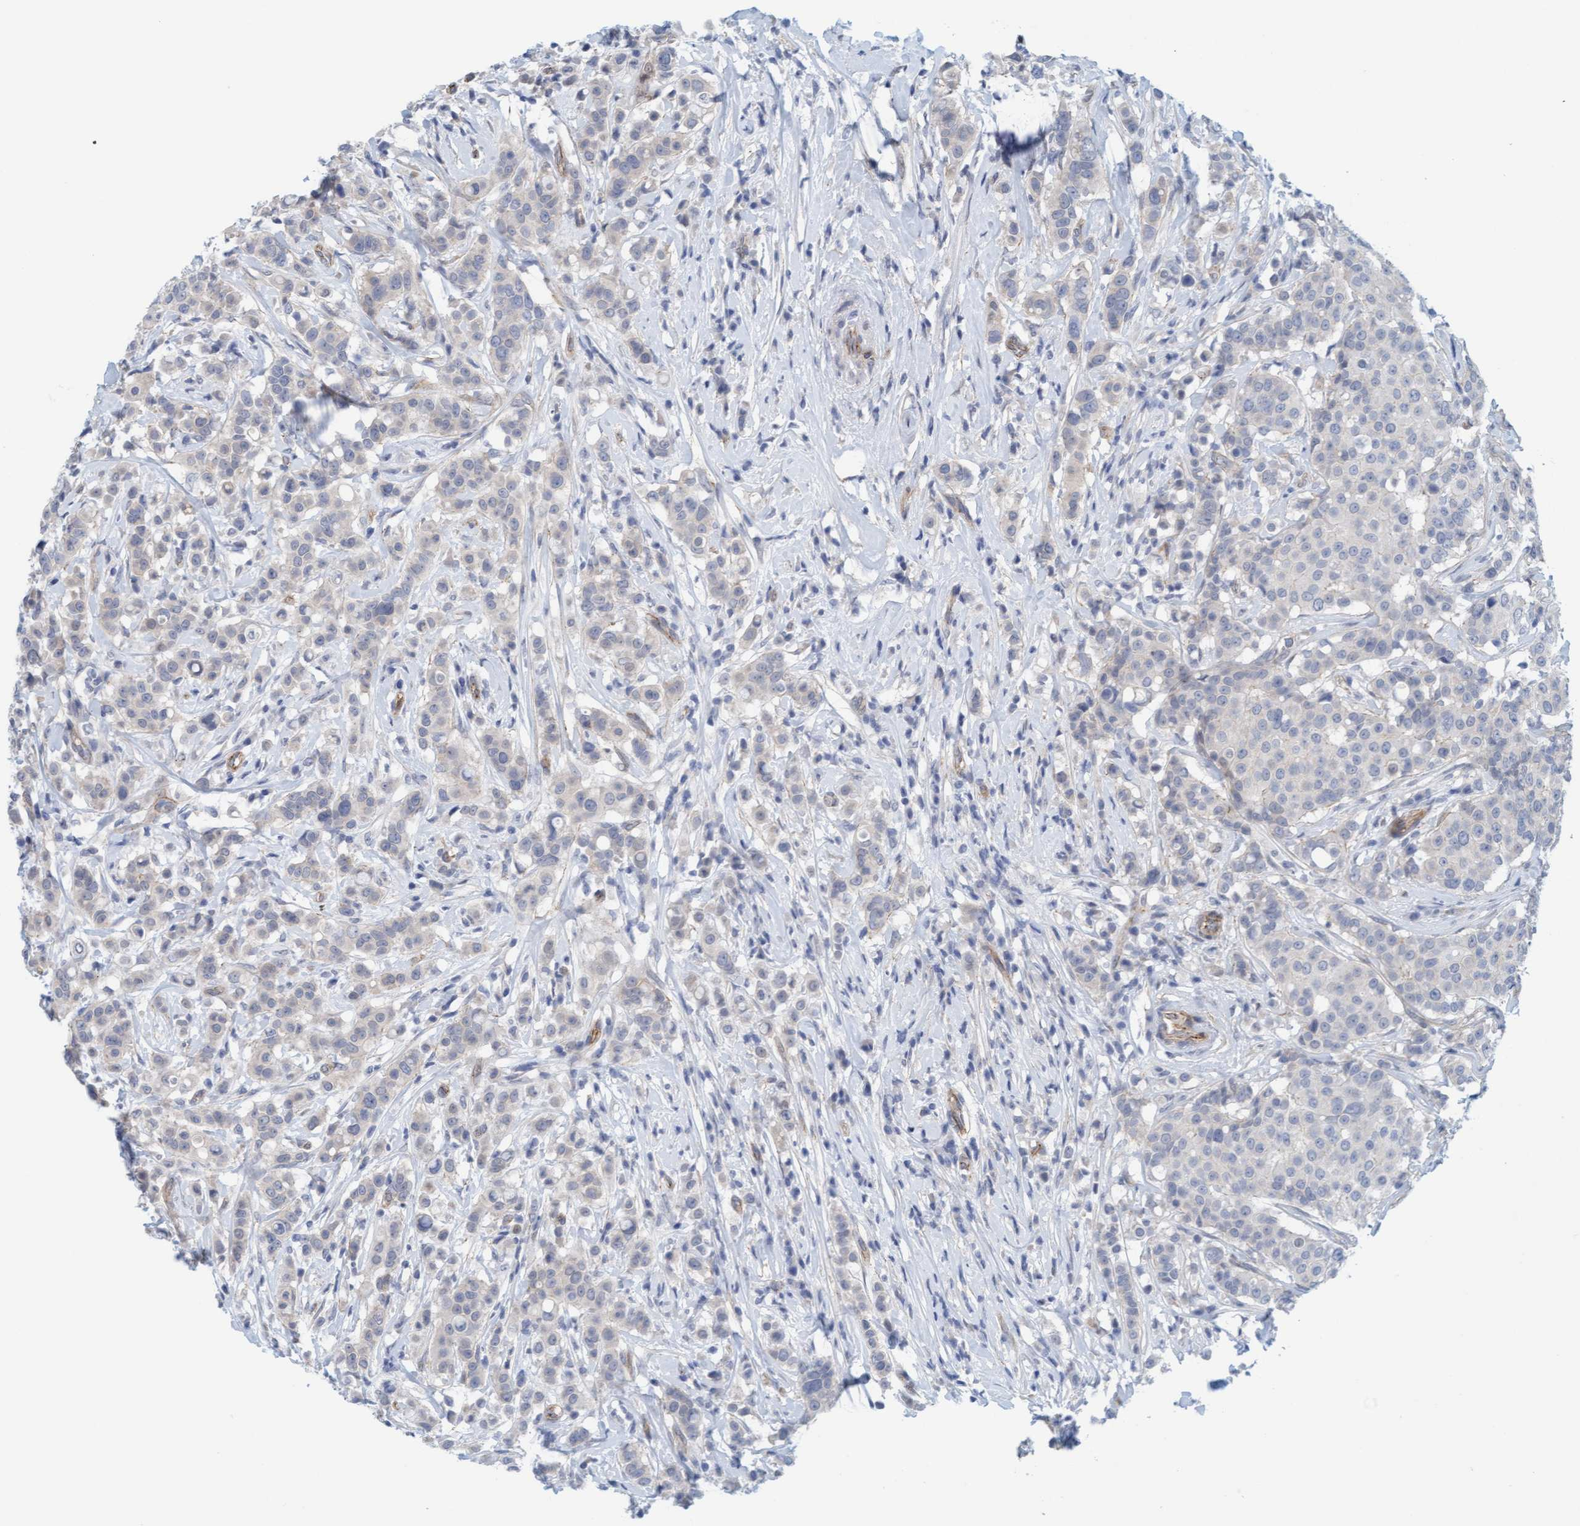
{"staining": {"intensity": "weak", "quantity": "<25%", "location": "cytoplasmic/membranous"}, "tissue": "breast cancer", "cell_type": "Tumor cells", "image_type": "cancer", "snomed": [{"axis": "morphology", "description": "Duct carcinoma"}, {"axis": "topography", "description": "Breast"}], "caption": "IHC photomicrograph of neoplastic tissue: human breast cancer (intraductal carcinoma) stained with DAB demonstrates no significant protein expression in tumor cells.", "gene": "KRBA2", "patient": {"sex": "female", "age": 27}}